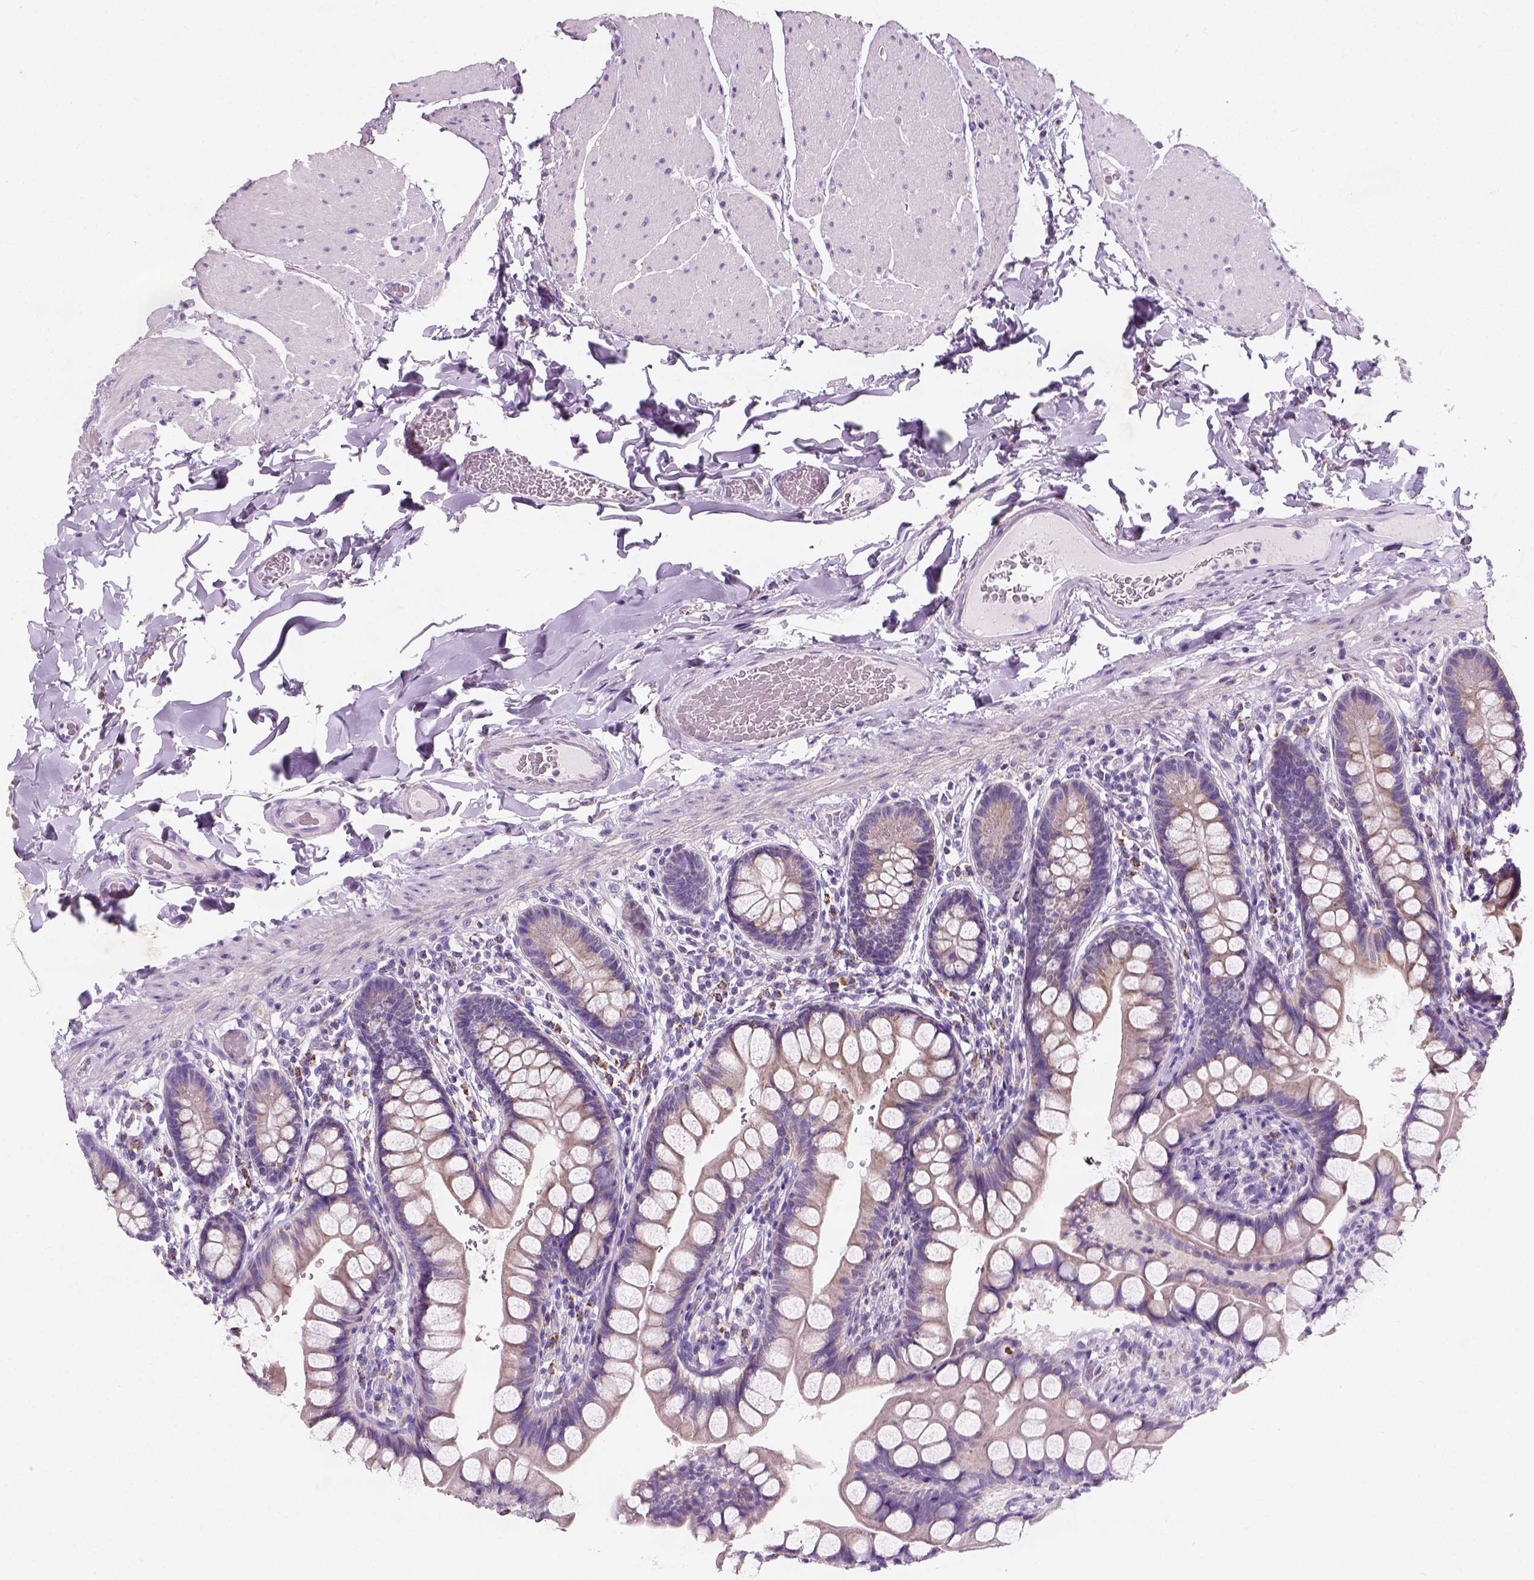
{"staining": {"intensity": "weak", "quantity": "25%-75%", "location": "cytoplasmic/membranous"}, "tissue": "small intestine", "cell_type": "Glandular cells", "image_type": "normal", "snomed": [{"axis": "morphology", "description": "Normal tissue, NOS"}, {"axis": "topography", "description": "Small intestine"}], "caption": "DAB immunohistochemical staining of benign small intestine reveals weak cytoplasmic/membranous protein staining in approximately 25%-75% of glandular cells.", "gene": "CHODL", "patient": {"sex": "male", "age": 70}}